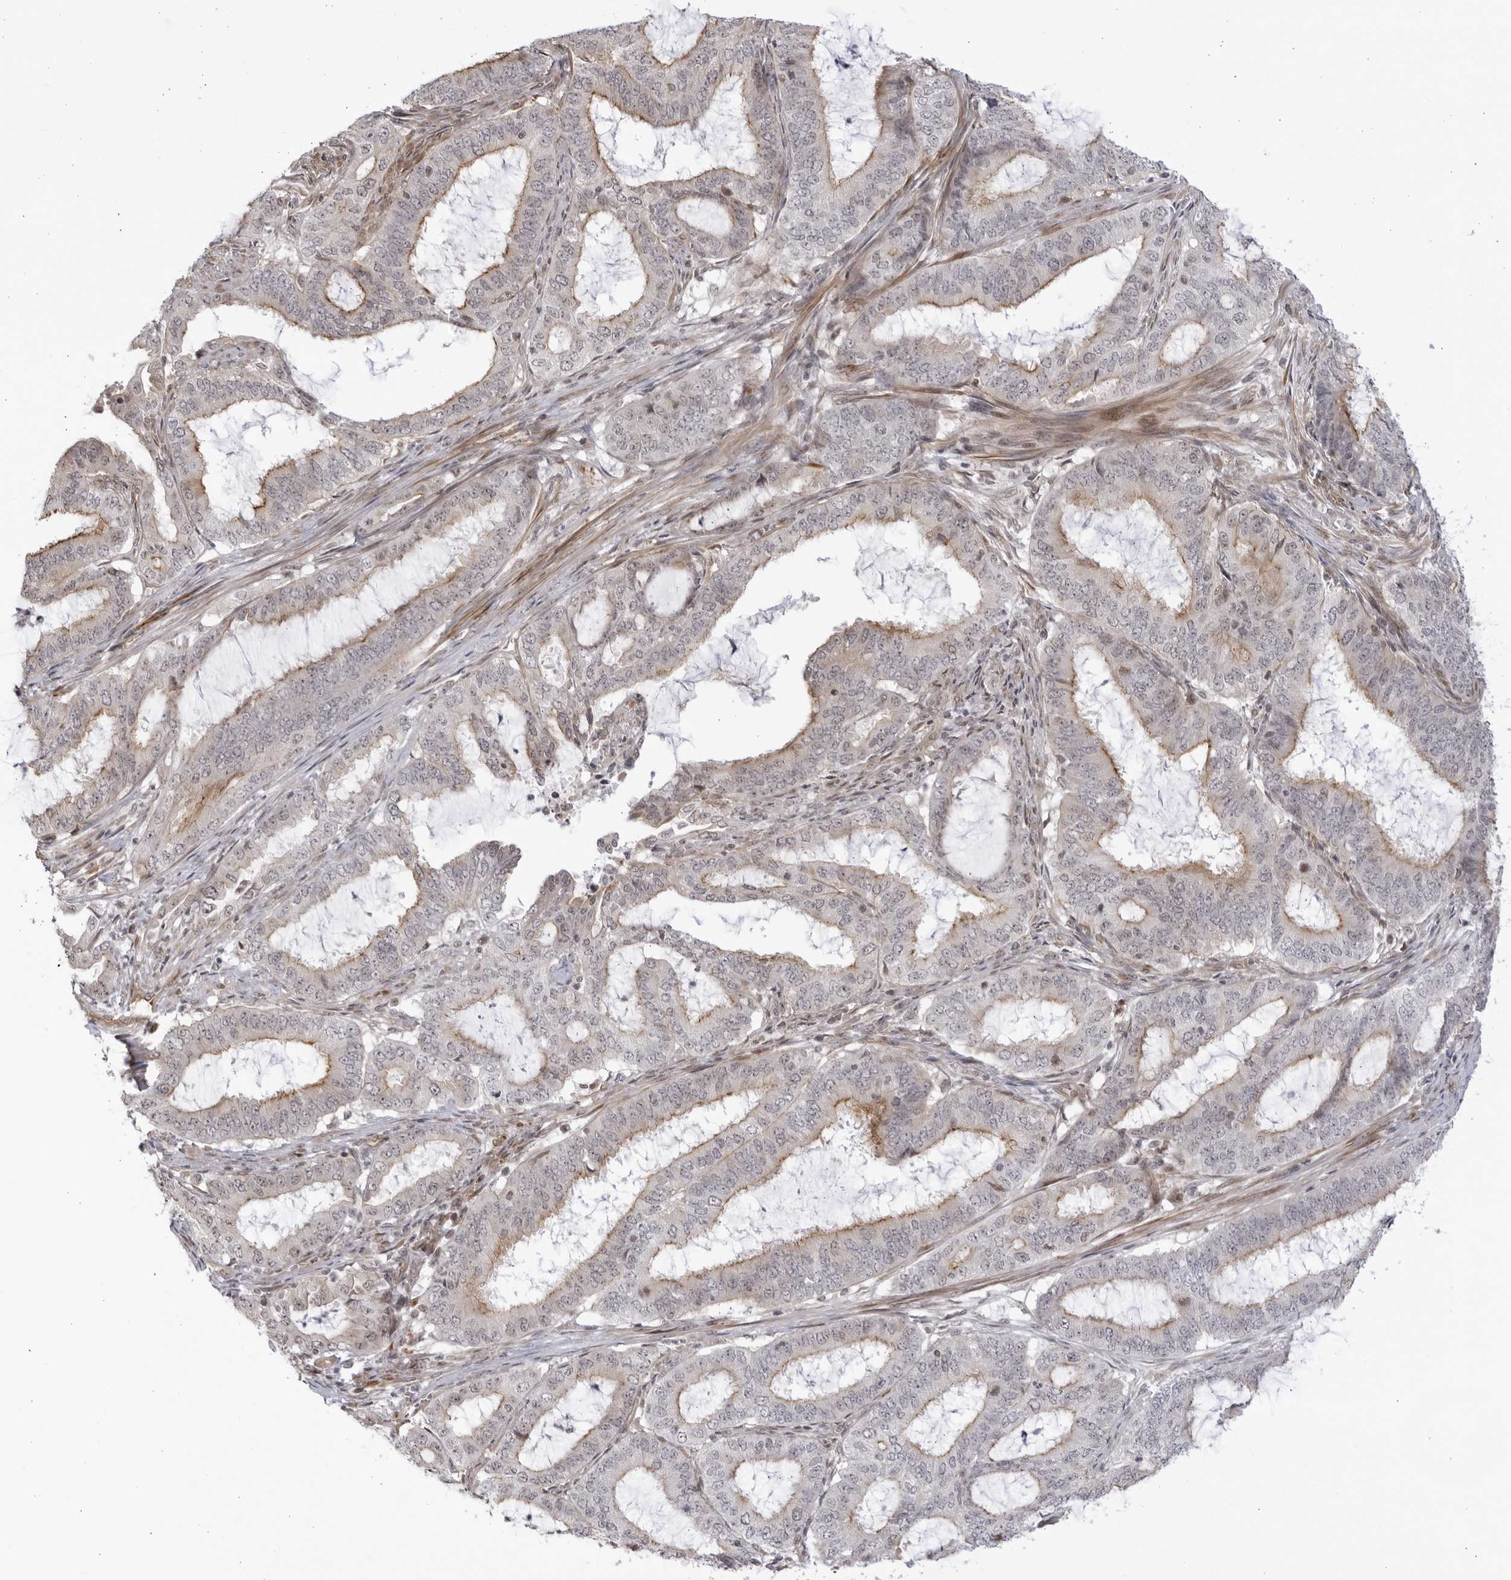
{"staining": {"intensity": "moderate", "quantity": "25%-75%", "location": "cytoplasmic/membranous"}, "tissue": "endometrial cancer", "cell_type": "Tumor cells", "image_type": "cancer", "snomed": [{"axis": "morphology", "description": "Adenocarcinoma, NOS"}, {"axis": "topography", "description": "Endometrium"}], "caption": "Endometrial adenocarcinoma was stained to show a protein in brown. There is medium levels of moderate cytoplasmic/membranous expression in about 25%-75% of tumor cells.", "gene": "CNBD1", "patient": {"sex": "female", "age": 51}}